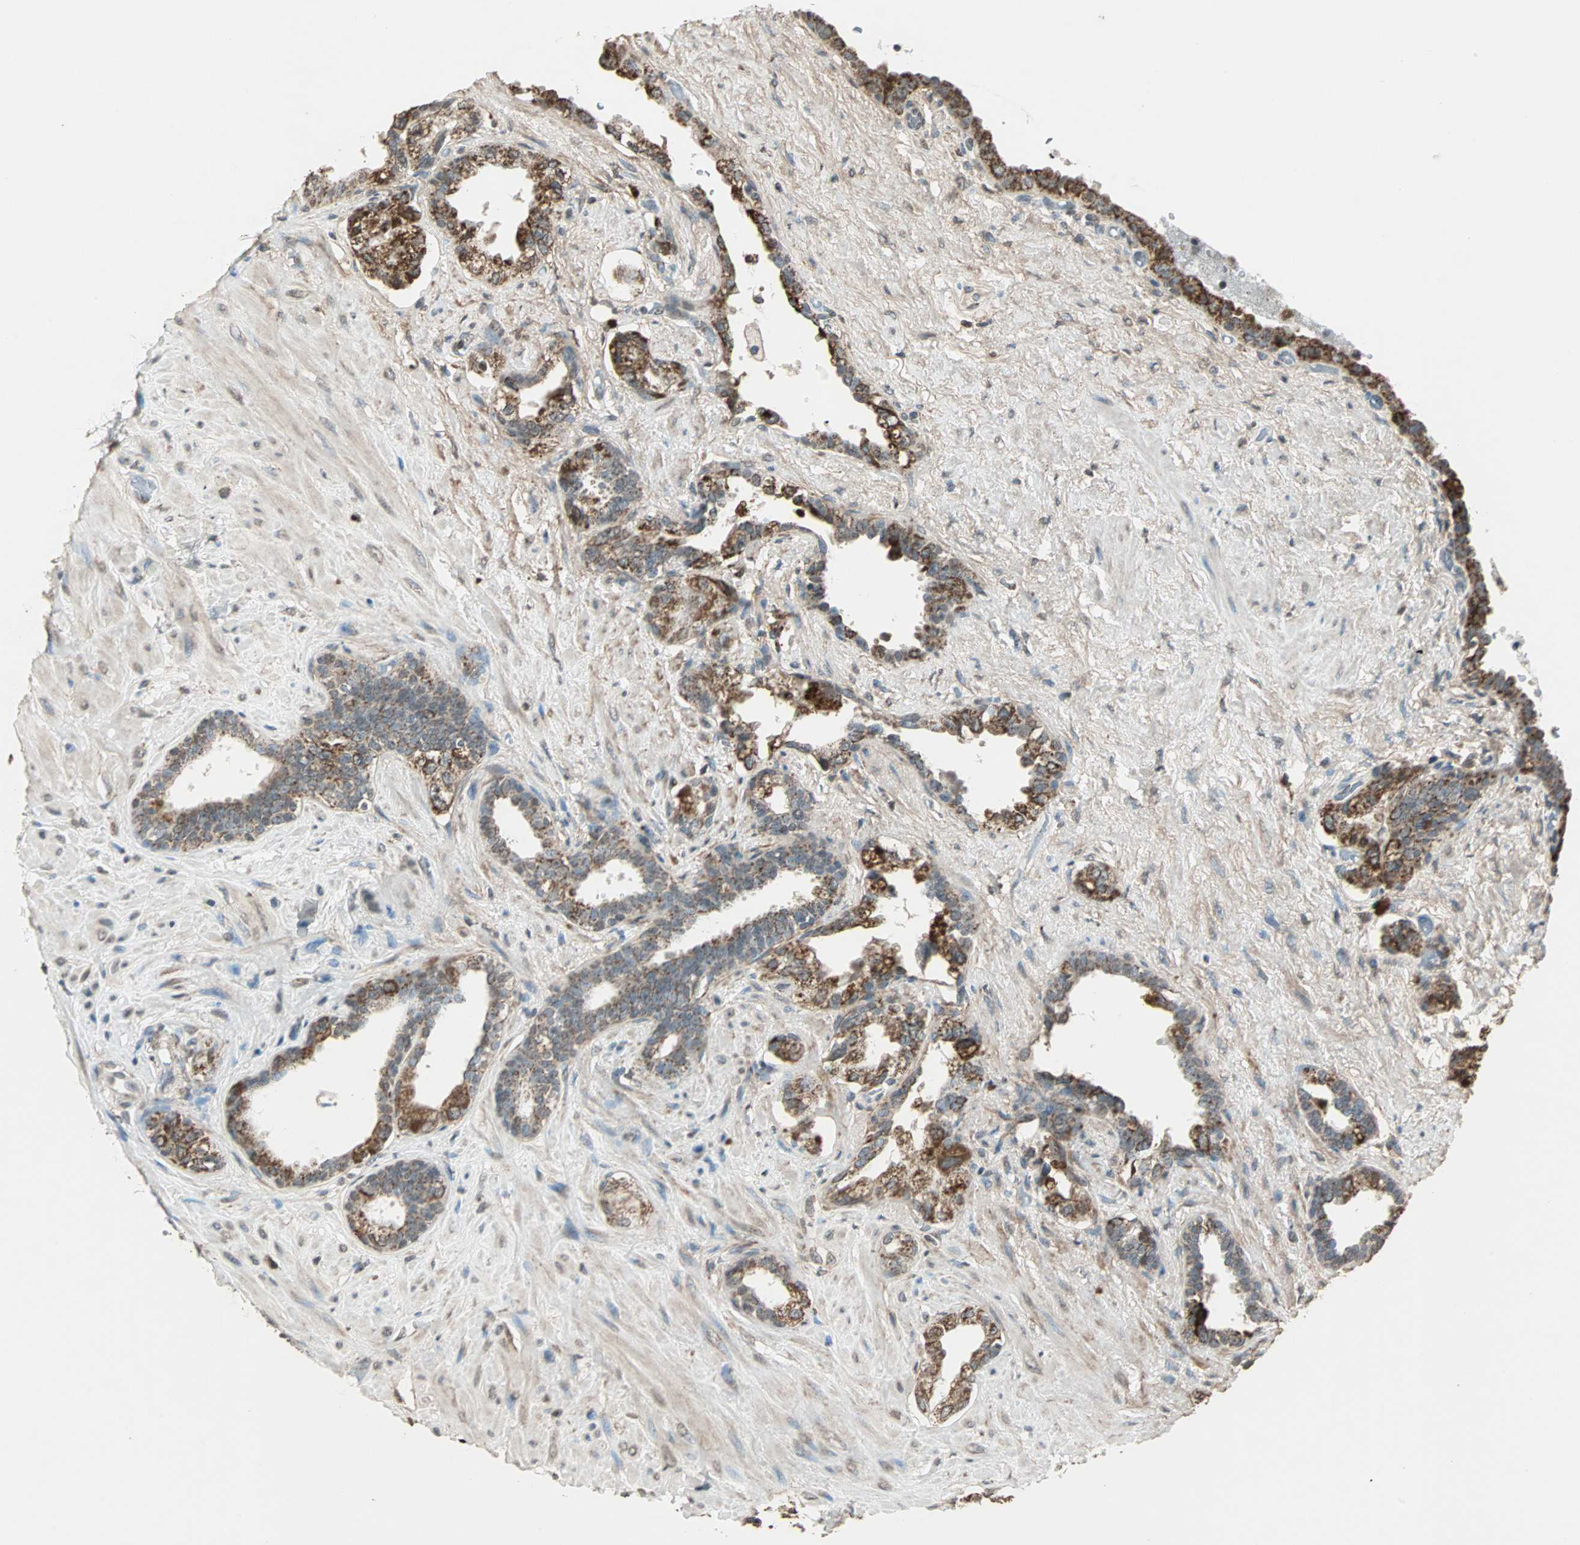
{"staining": {"intensity": "strong", "quantity": "25%-75%", "location": "cytoplasmic/membranous"}, "tissue": "seminal vesicle", "cell_type": "Glandular cells", "image_type": "normal", "snomed": [{"axis": "morphology", "description": "Normal tissue, NOS"}, {"axis": "topography", "description": "Seminal veicle"}], "caption": "Immunohistochemistry (IHC) of normal seminal vesicle displays high levels of strong cytoplasmic/membranous staining in approximately 25%-75% of glandular cells.", "gene": "PRELID1", "patient": {"sex": "male", "age": 61}}